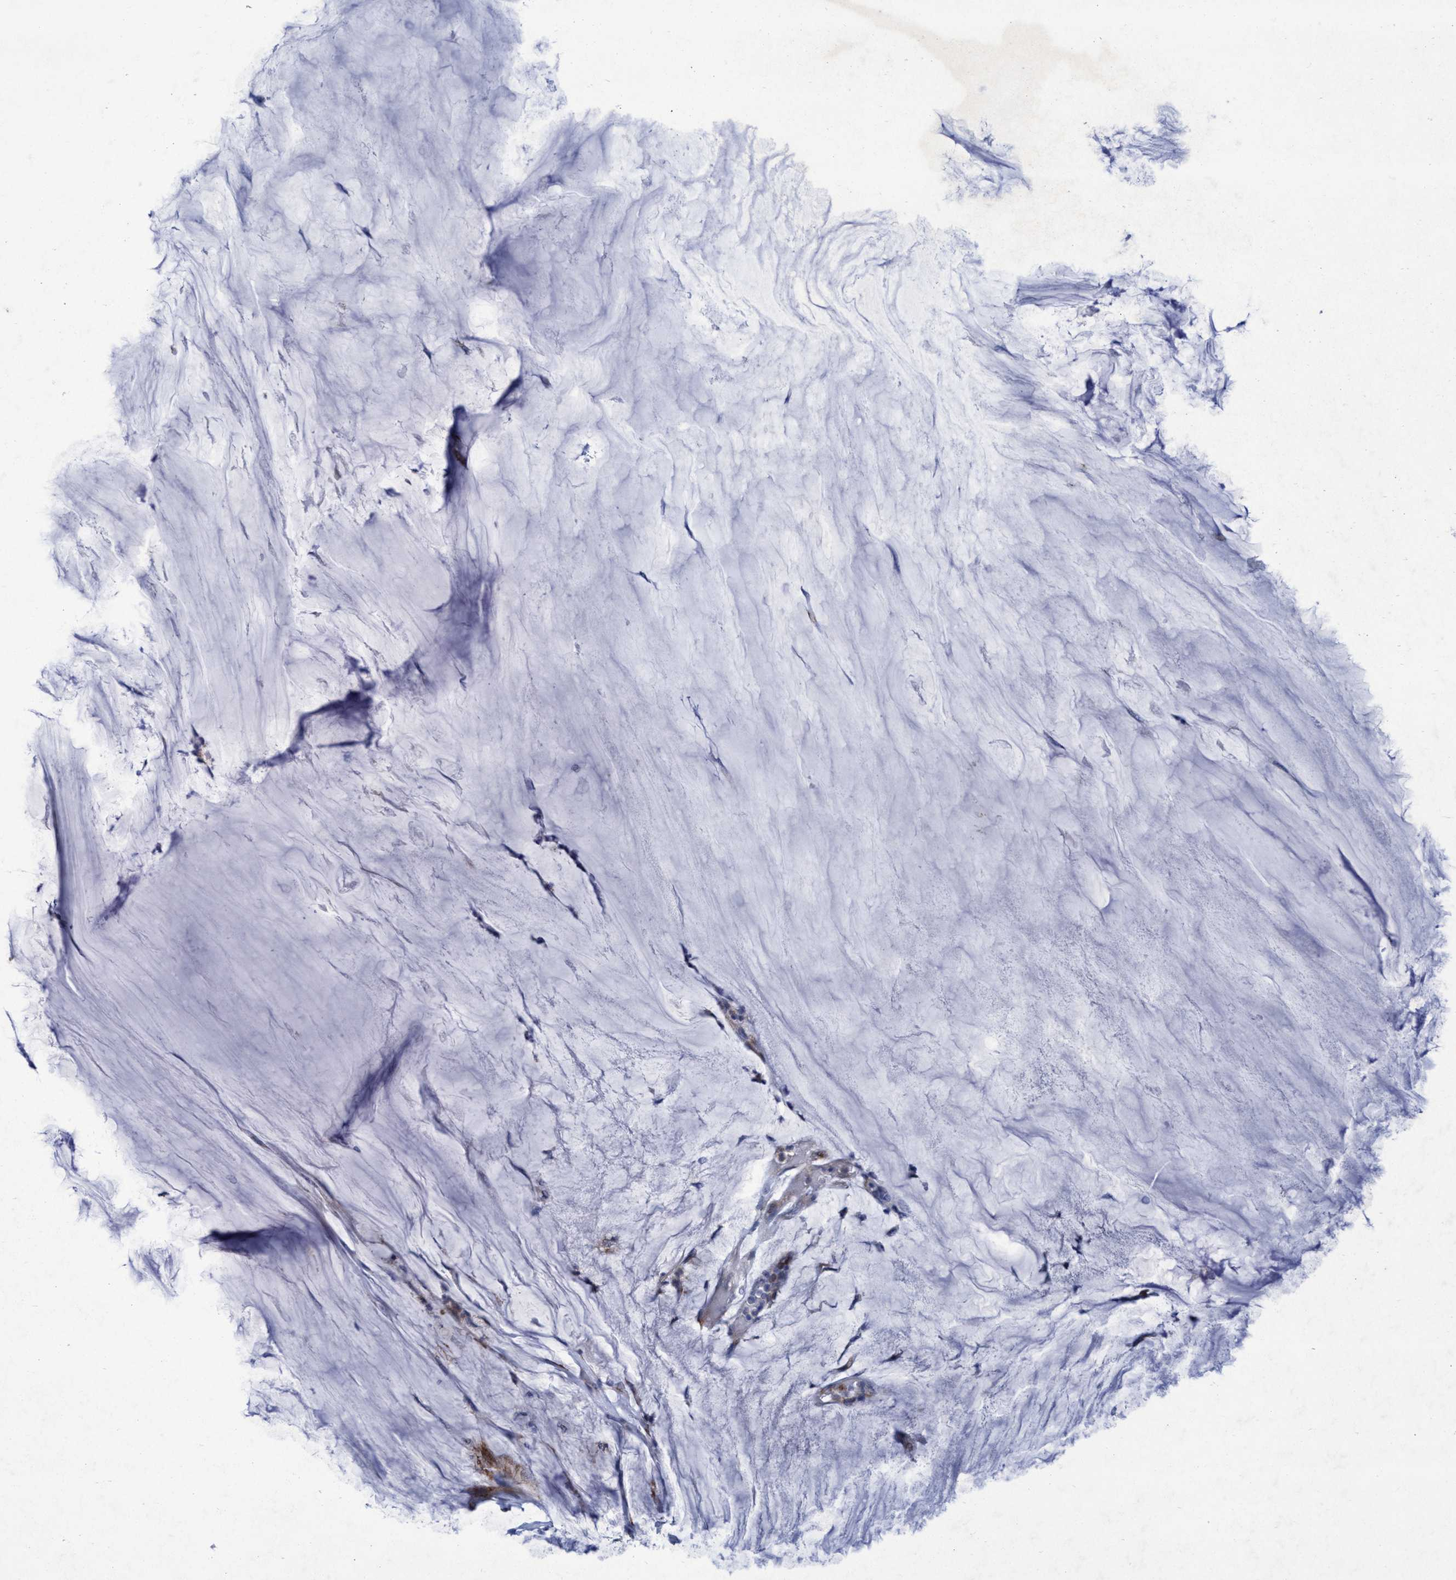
{"staining": {"intensity": "weak", "quantity": "<25%", "location": "cytoplasmic/membranous"}, "tissue": "pancreatic cancer", "cell_type": "Tumor cells", "image_type": "cancer", "snomed": [{"axis": "morphology", "description": "Adenocarcinoma, NOS"}, {"axis": "topography", "description": "Pancreas"}], "caption": "A high-resolution micrograph shows IHC staining of pancreatic cancer (adenocarcinoma), which reveals no significant positivity in tumor cells.", "gene": "SLC43A2", "patient": {"sex": "male", "age": 41}}